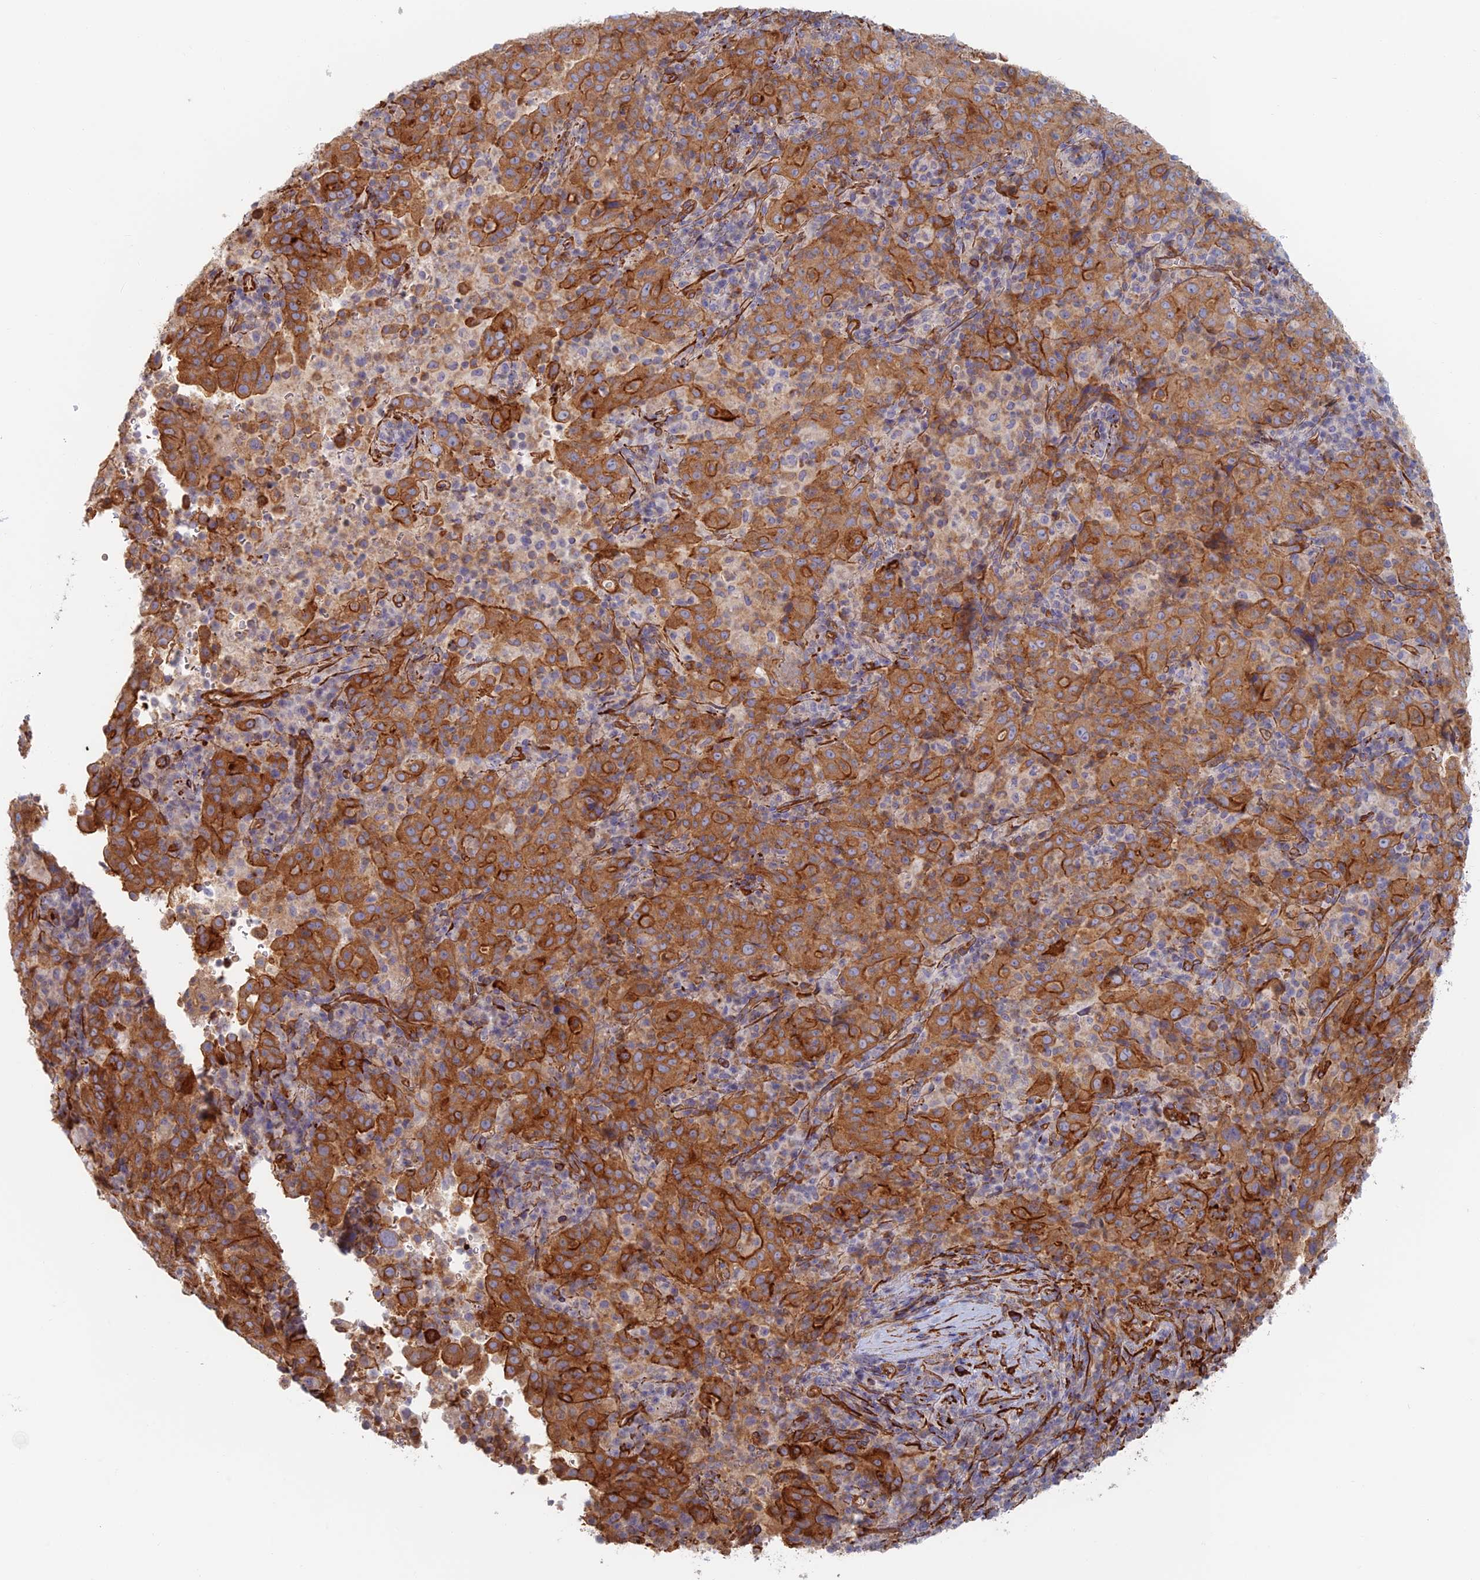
{"staining": {"intensity": "moderate", "quantity": ">75%", "location": "cytoplasmic/membranous"}, "tissue": "pancreatic cancer", "cell_type": "Tumor cells", "image_type": "cancer", "snomed": [{"axis": "morphology", "description": "Adenocarcinoma, NOS"}, {"axis": "topography", "description": "Pancreas"}], "caption": "There is medium levels of moderate cytoplasmic/membranous staining in tumor cells of pancreatic cancer (adenocarcinoma), as demonstrated by immunohistochemical staining (brown color).", "gene": "PAK4", "patient": {"sex": "male", "age": 63}}